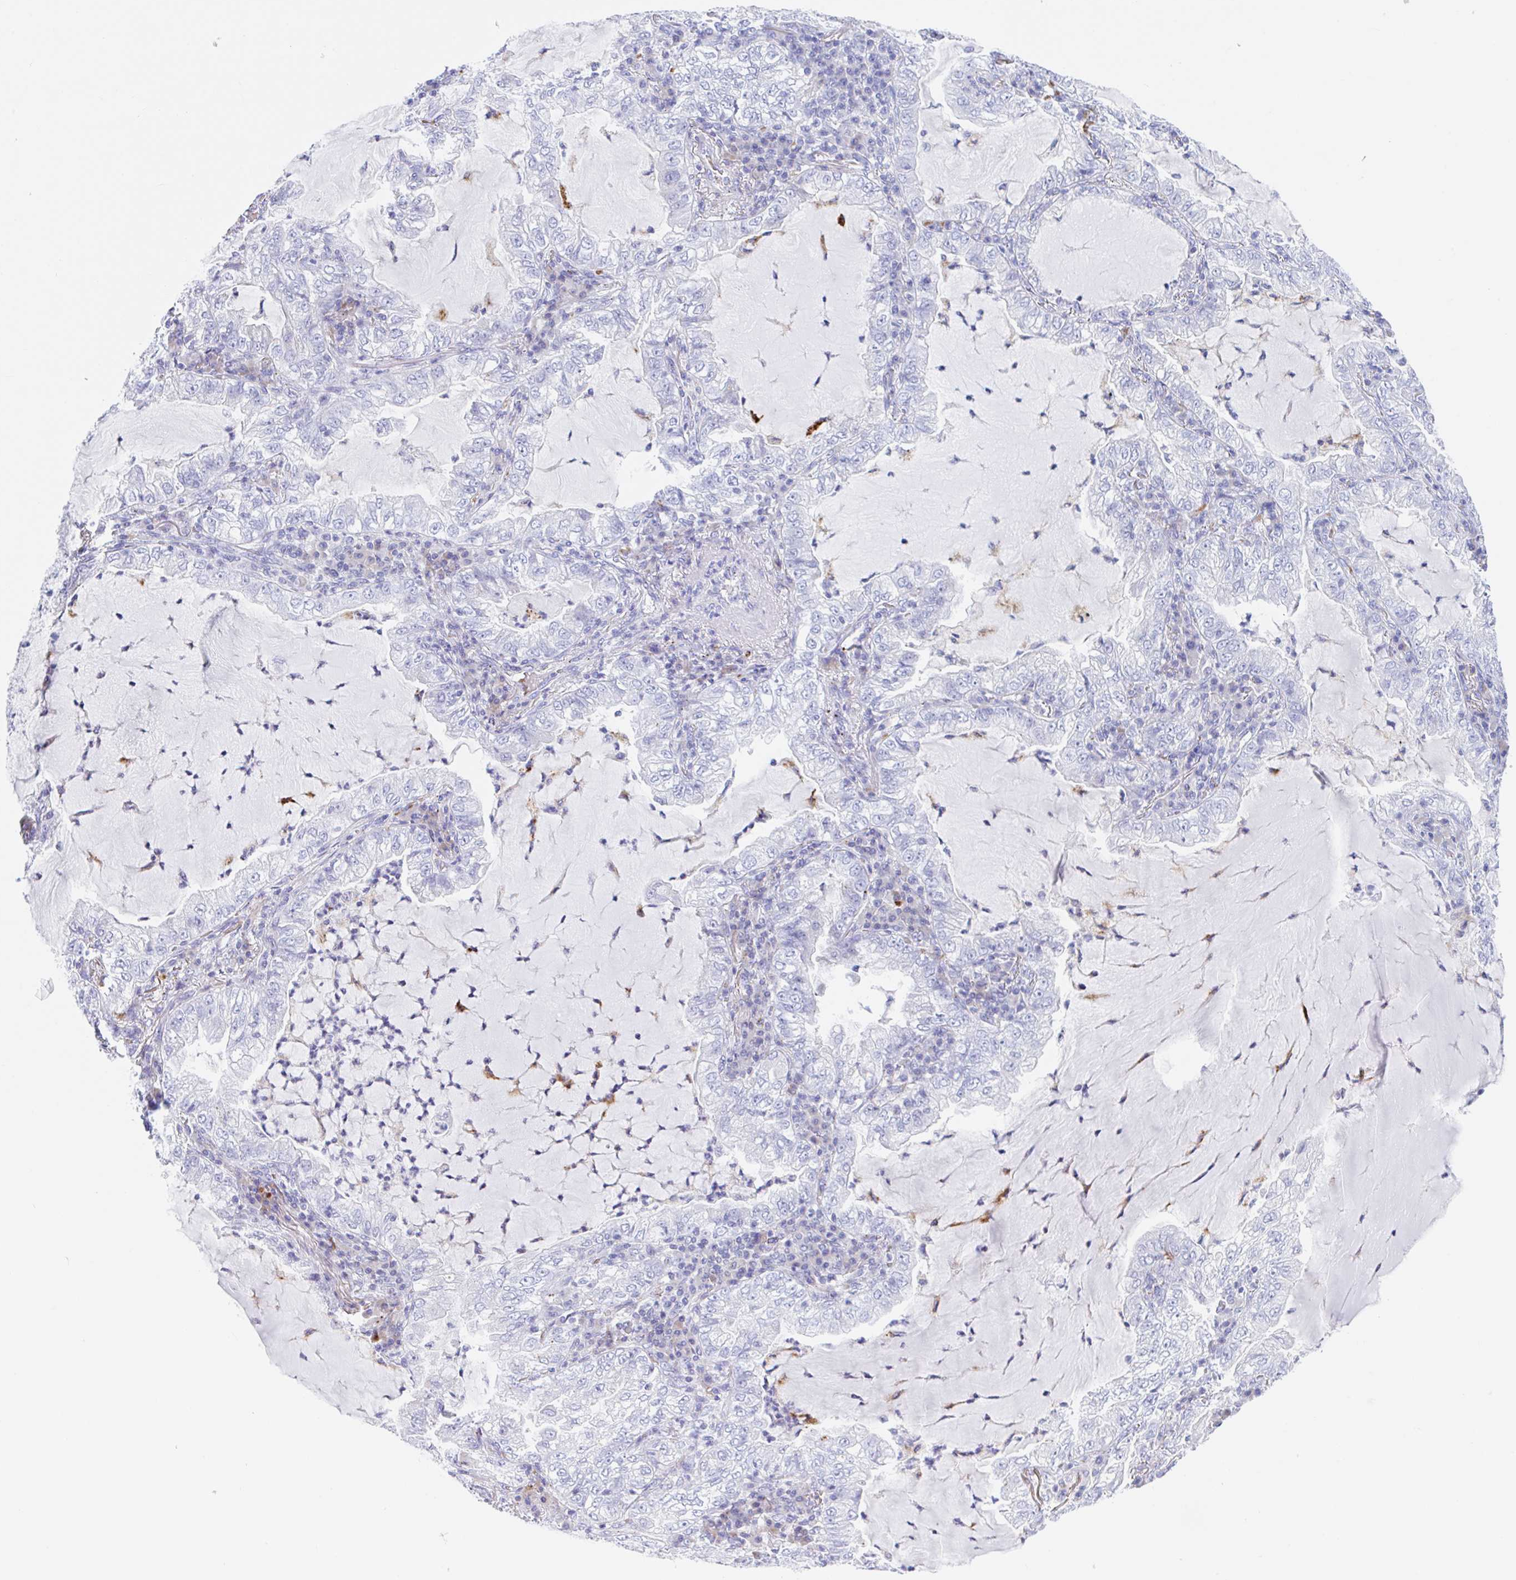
{"staining": {"intensity": "negative", "quantity": "none", "location": "none"}, "tissue": "lung cancer", "cell_type": "Tumor cells", "image_type": "cancer", "snomed": [{"axis": "morphology", "description": "Adenocarcinoma, NOS"}, {"axis": "topography", "description": "Lung"}], "caption": "The micrograph shows no staining of tumor cells in adenocarcinoma (lung).", "gene": "ANKRD9", "patient": {"sex": "female", "age": 73}}